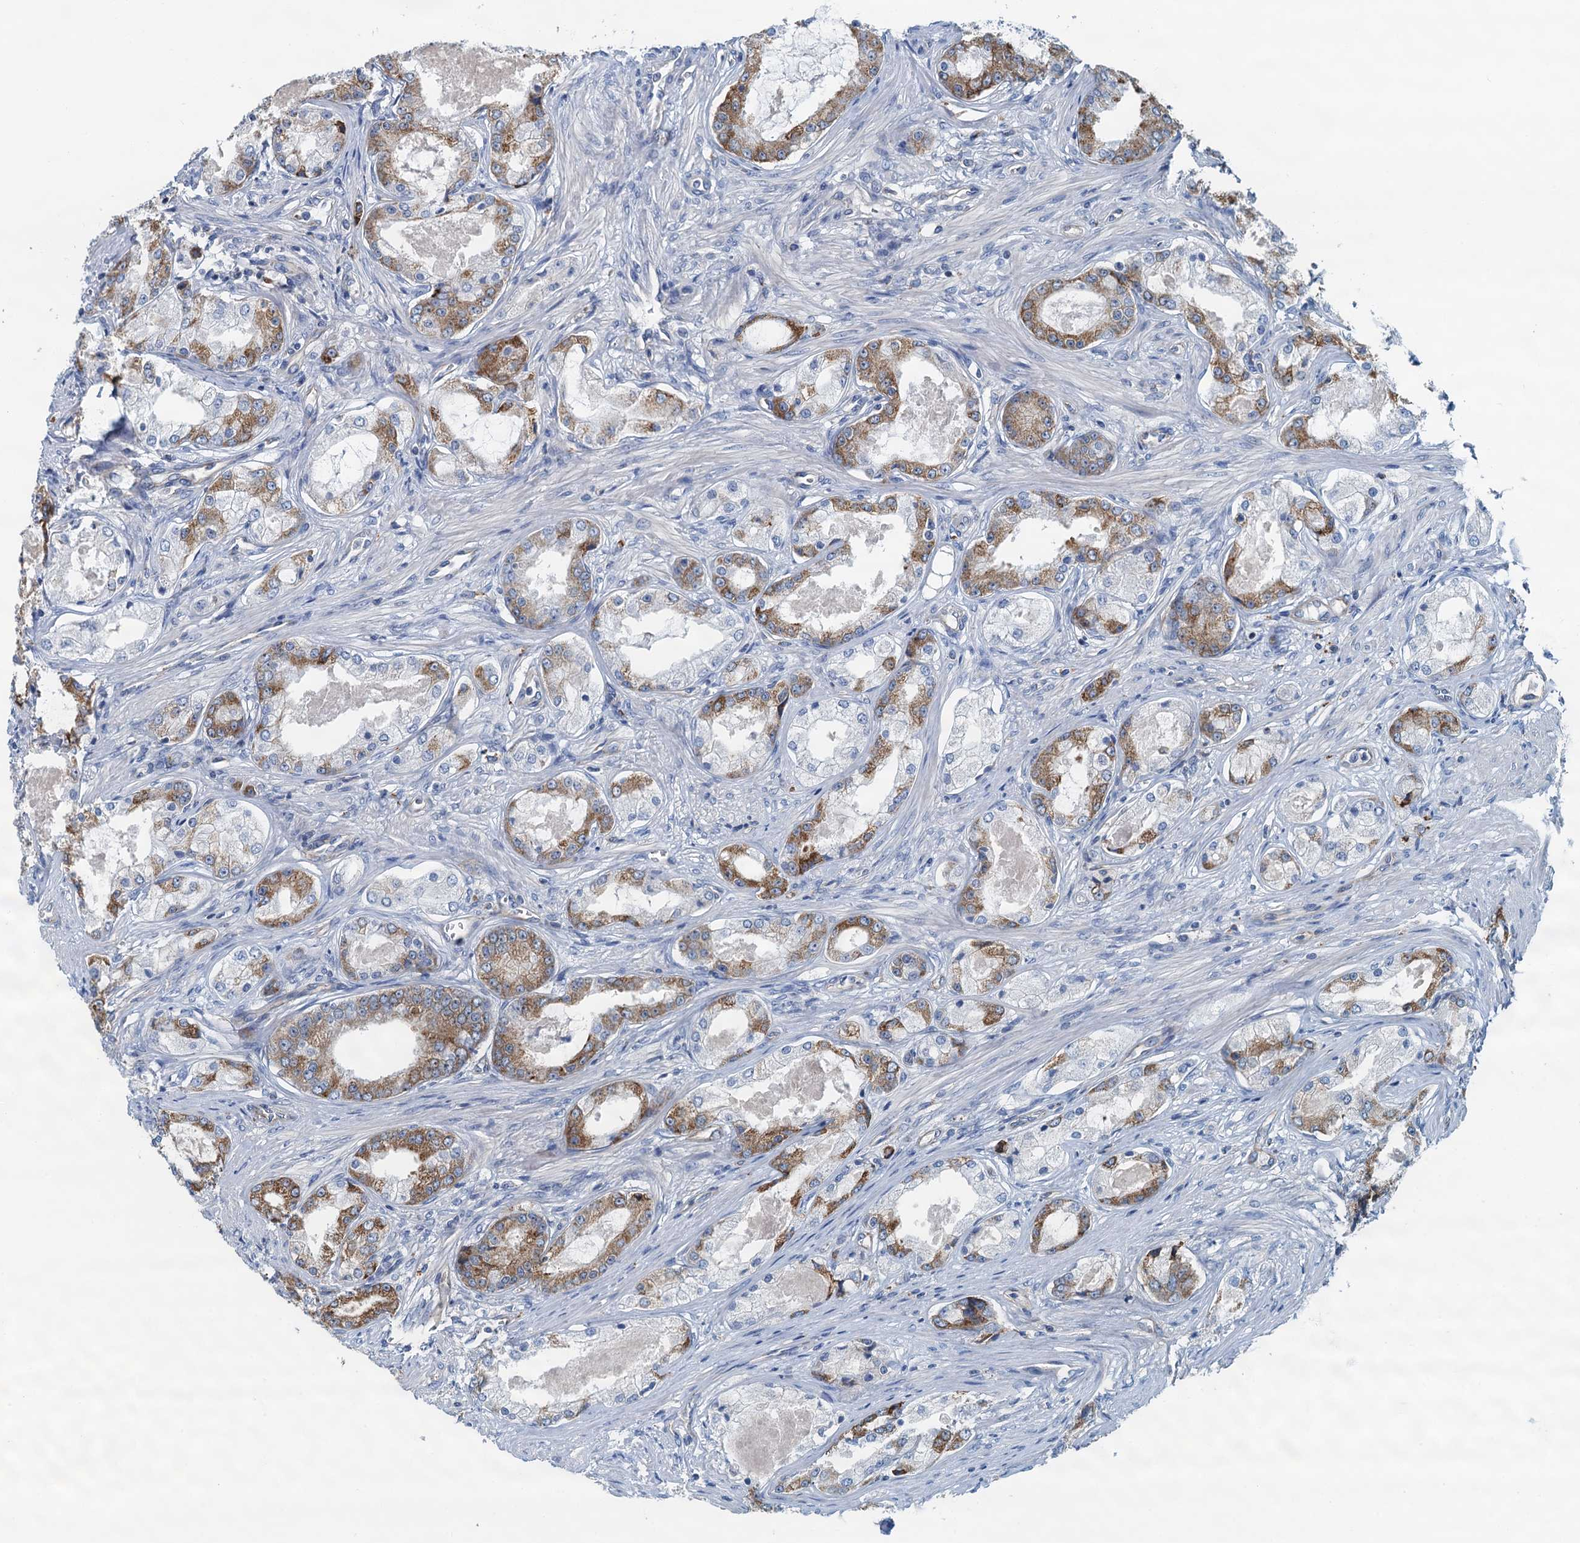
{"staining": {"intensity": "moderate", "quantity": ">75%", "location": "cytoplasmic/membranous"}, "tissue": "prostate cancer", "cell_type": "Tumor cells", "image_type": "cancer", "snomed": [{"axis": "morphology", "description": "Adenocarcinoma, Low grade"}, {"axis": "topography", "description": "Prostate"}], "caption": "A brown stain shows moderate cytoplasmic/membranous expression of a protein in prostate cancer (adenocarcinoma (low-grade)) tumor cells. (DAB IHC with brightfield microscopy, high magnification).", "gene": "THAP10", "patient": {"sex": "male", "age": 68}}